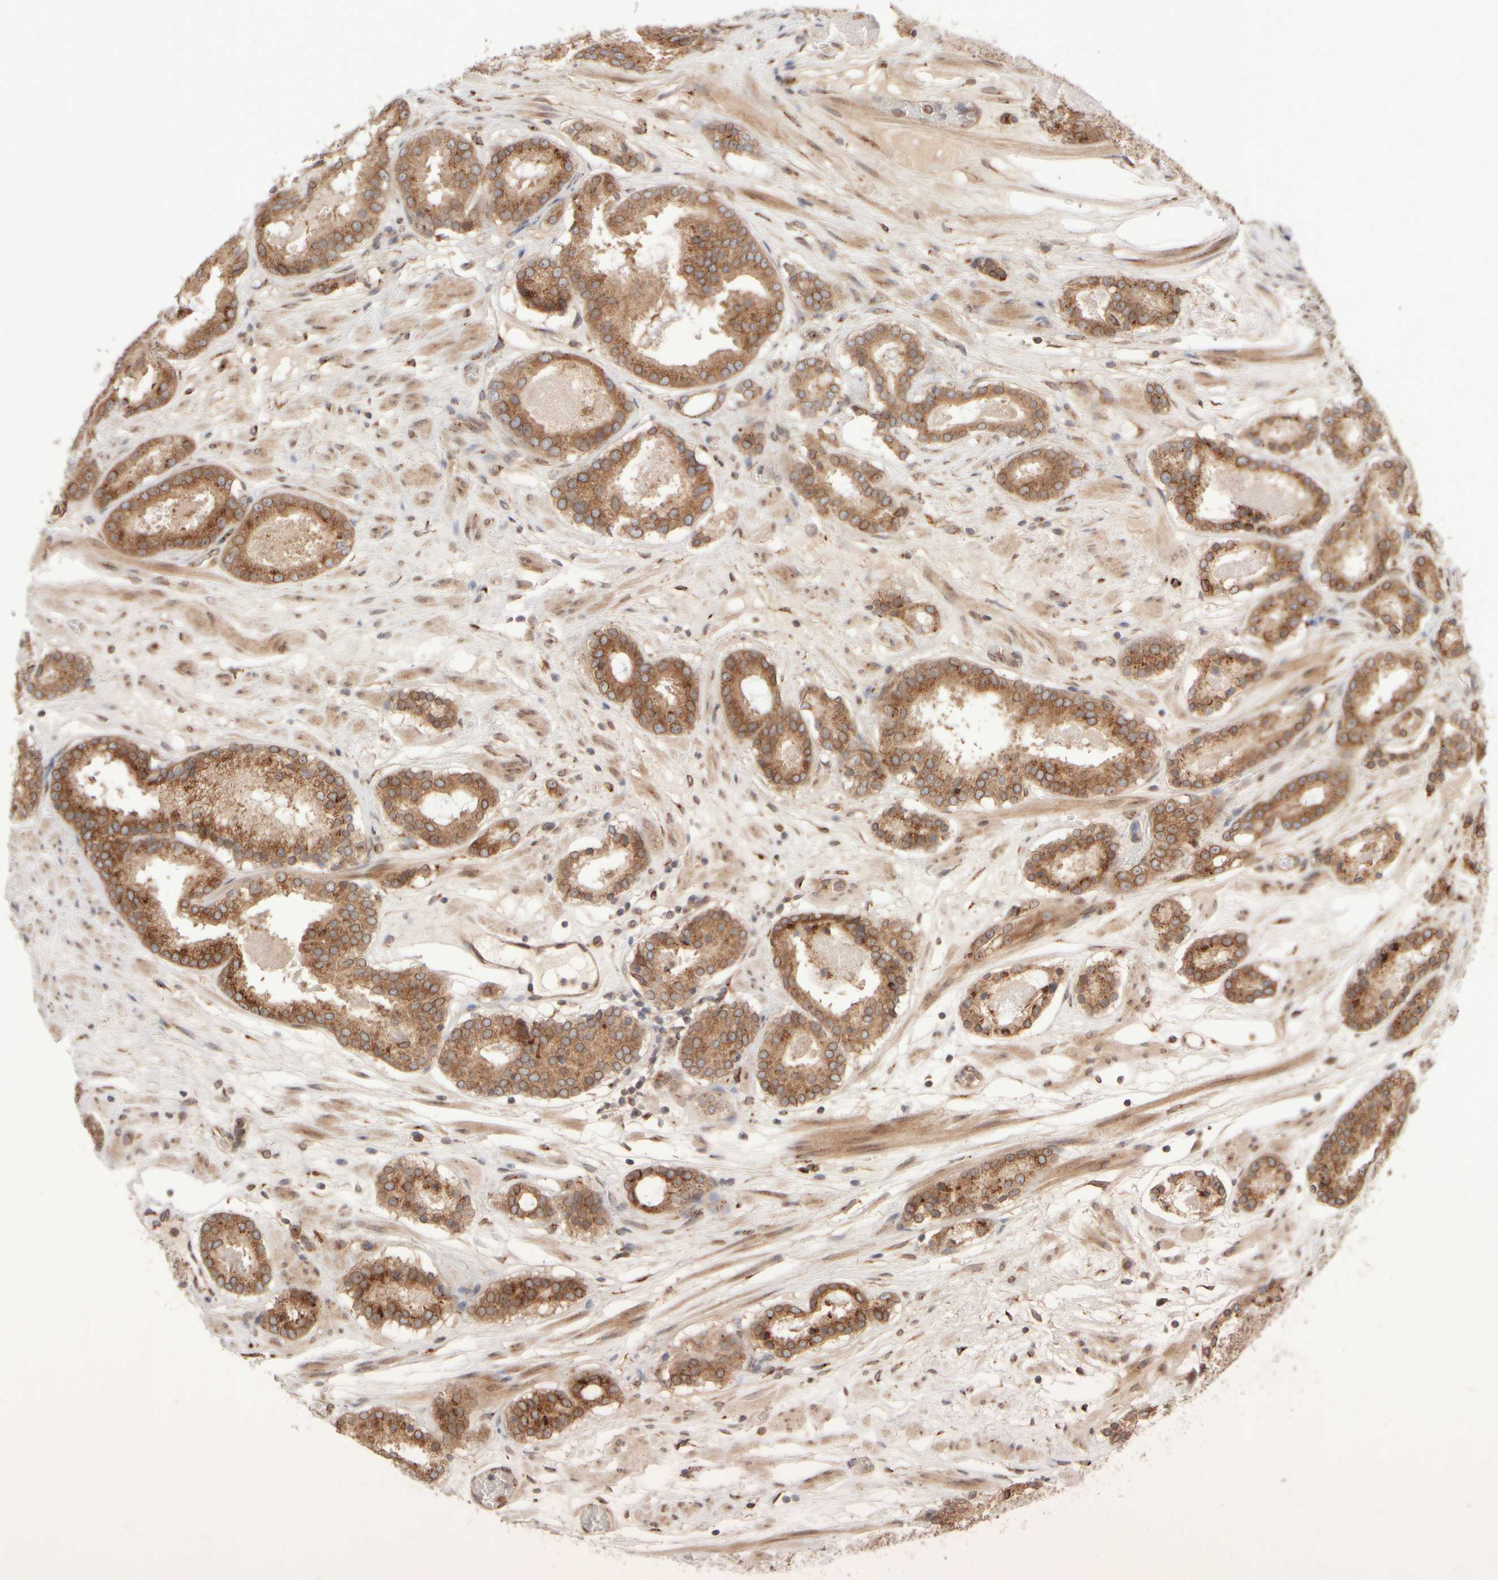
{"staining": {"intensity": "moderate", "quantity": ">75%", "location": "cytoplasmic/membranous"}, "tissue": "prostate cancer", "cell_type": "Tumor cells", "image_type": "cancer", "snomed": [{"axis": "morphology", "description": "Adenocarcinoma, Low grade"}, {"axis": "topography", "description": "Prostate"}], "caption": "Immunohistochemistry (IHC) micrograph of neoplastic tissue: prostate cancer (low-grade adenocarcinoma) stained using immunohistochemistry shows medium levels of moderate protein expression localized specifically in the cytoplasmic/membranous of tumor cells, appearing as a cytoplasmic/membranous brown color.", "gene": "GCN1", "patient": {"sex": "male", "age": 69}}